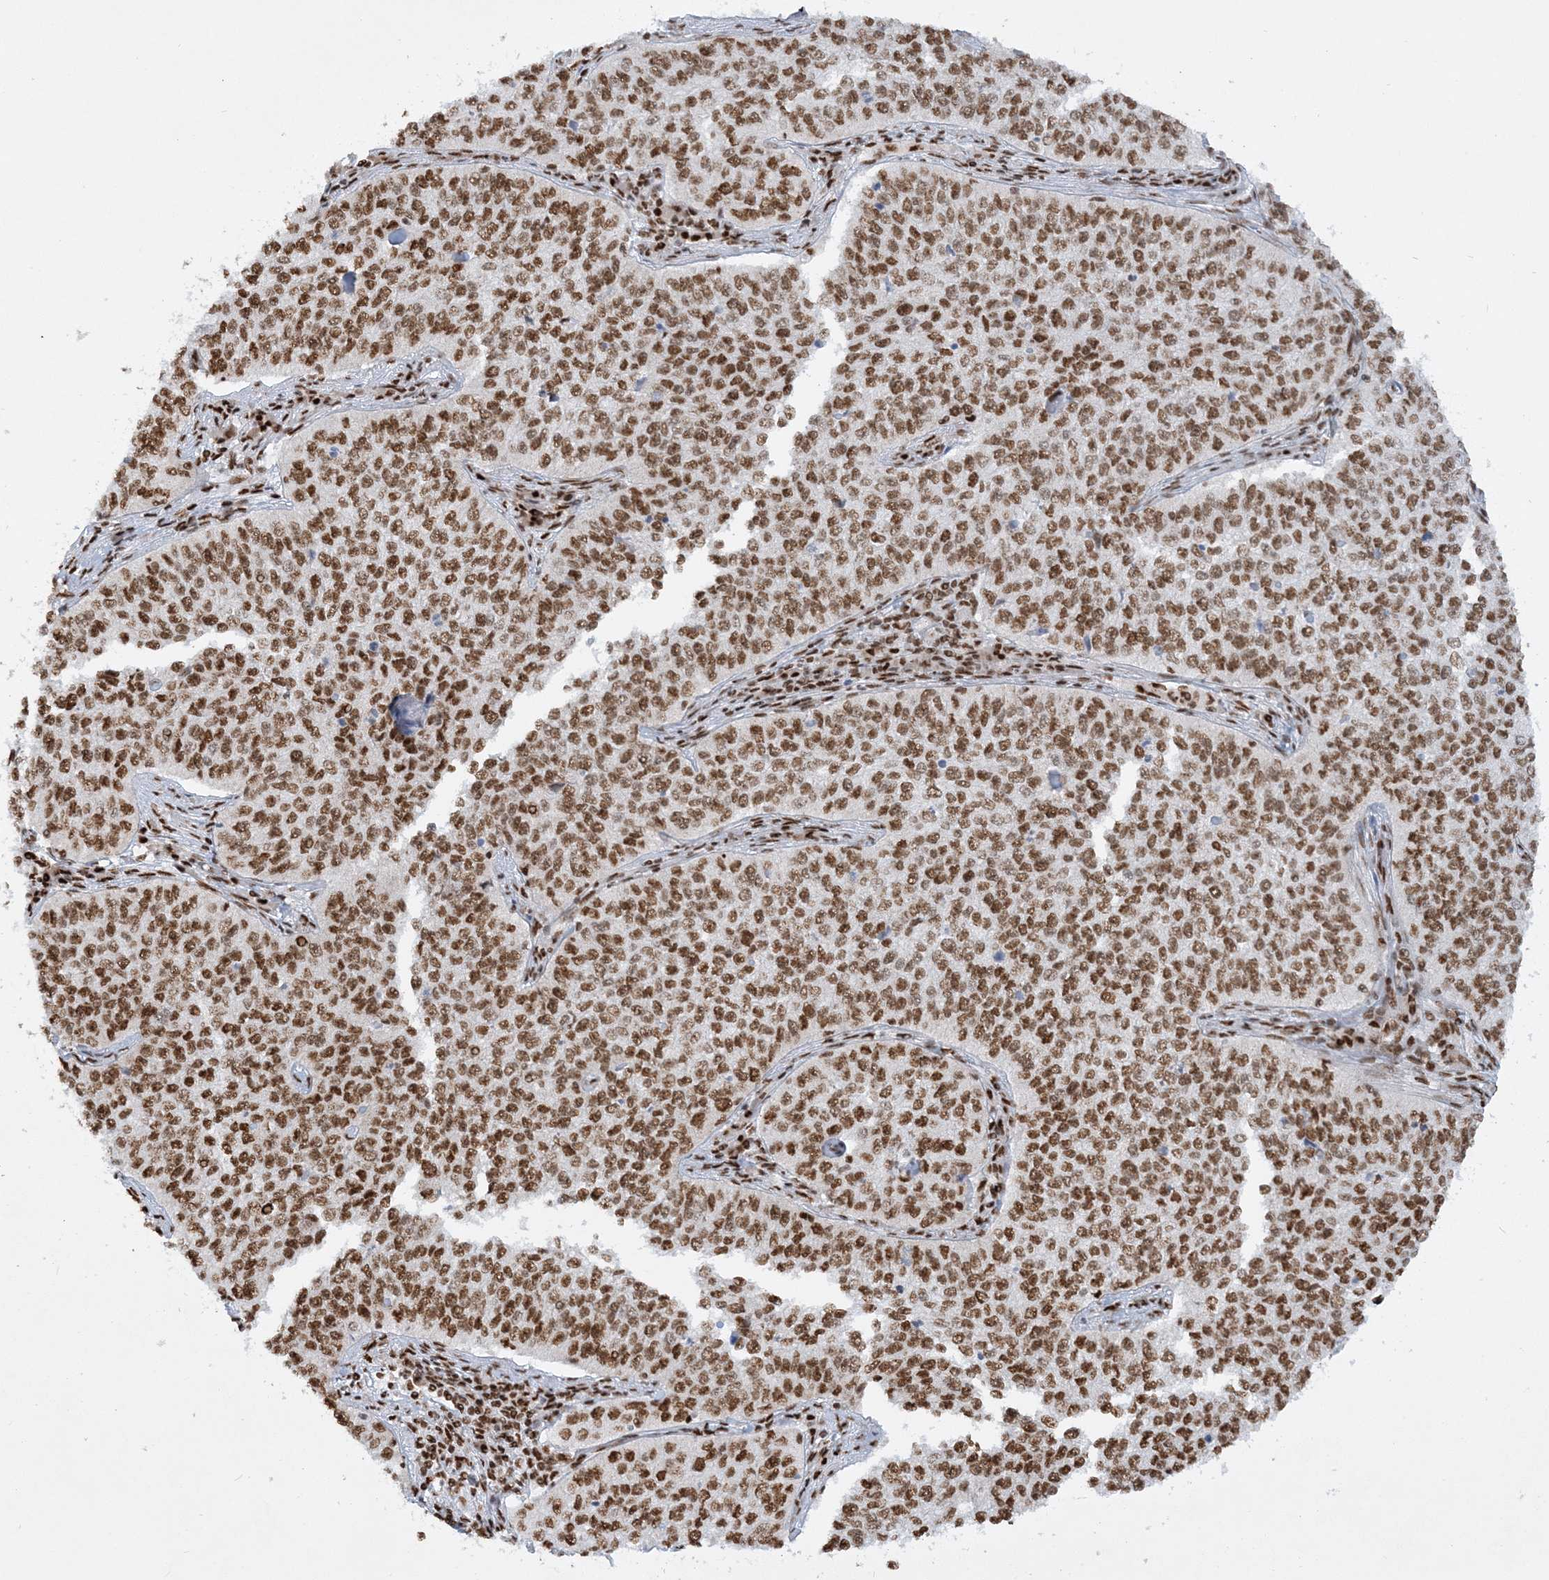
{"staining": {"intensity": "moderate", "quantity": ">75%", "location": "nuclear"}, "tissue": "cervical cancer", "cell_type": "Tumor cells", "image_type": "cancer", "snomed": [{"axis": "morphology", "description": "Squamous cell carcinoma, NOS"}, {"axis": "topography", "description": "Cervix"}], "caption": "Cervical squamous cell carcinoma stained with a brown dye exhibits moderate nuclear positive expression in approximately >75% of tumor cells.", "gene": "DELE1", "patient": {"sex": "female", "age": 35}}